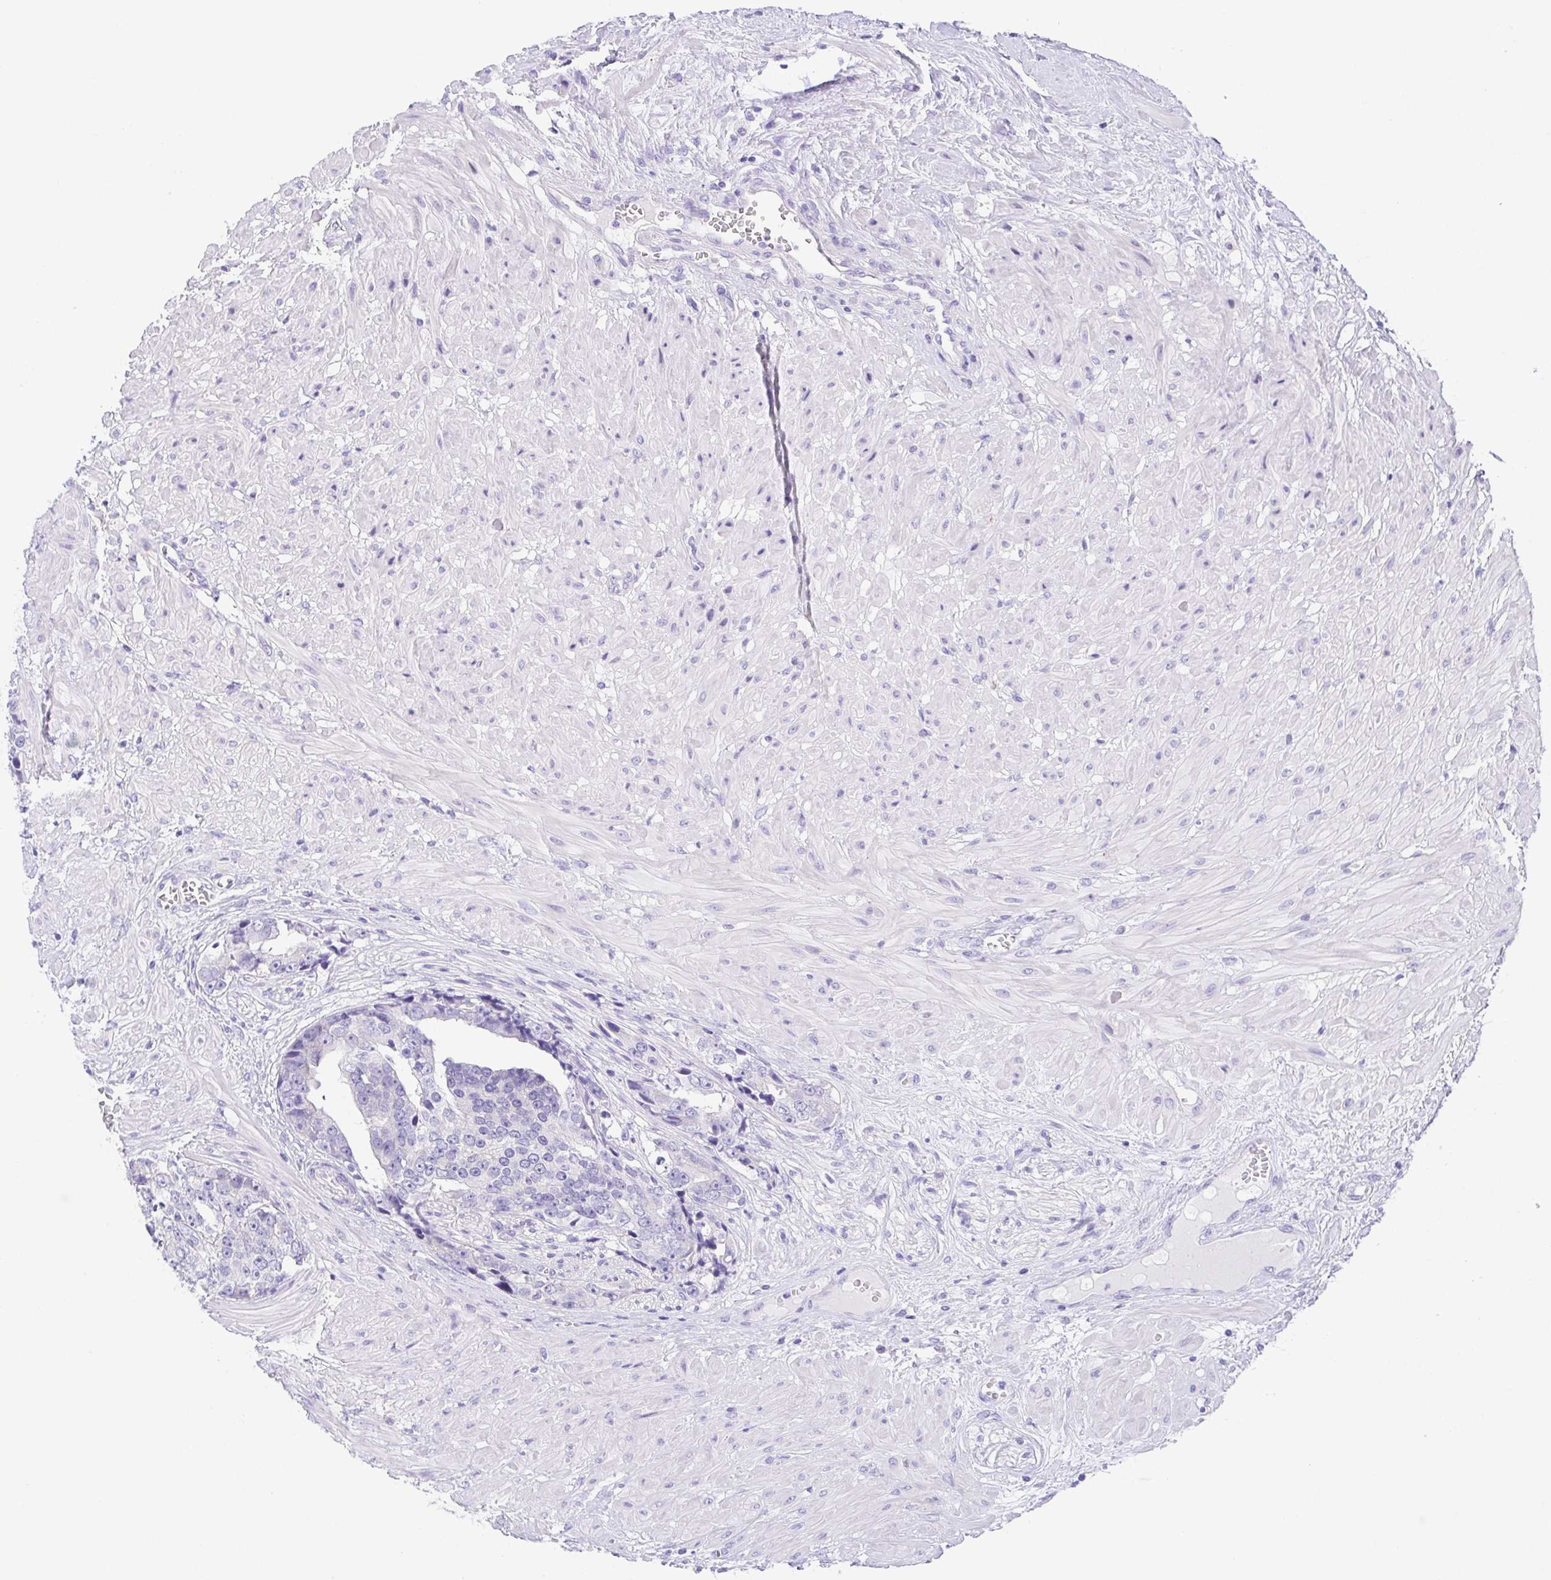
{"staining": {"intensity": "negative", "quantity": "none", "location": "none"}, "tissue": "prostate cancer", "cell_type": "Tumor cells", "image_type": "cancer", "snomed": [{"axis": "morphology", "description": "Adenocarcinoma, High grade"}, {"axis": "topography", "description": "Prostate"}], "caption": "Micrograph shows no protein positivity in tumor cells of prostate cancer tissue.", "gene": "LUZP4", "patient": {"sex": "male", "age": 71}}